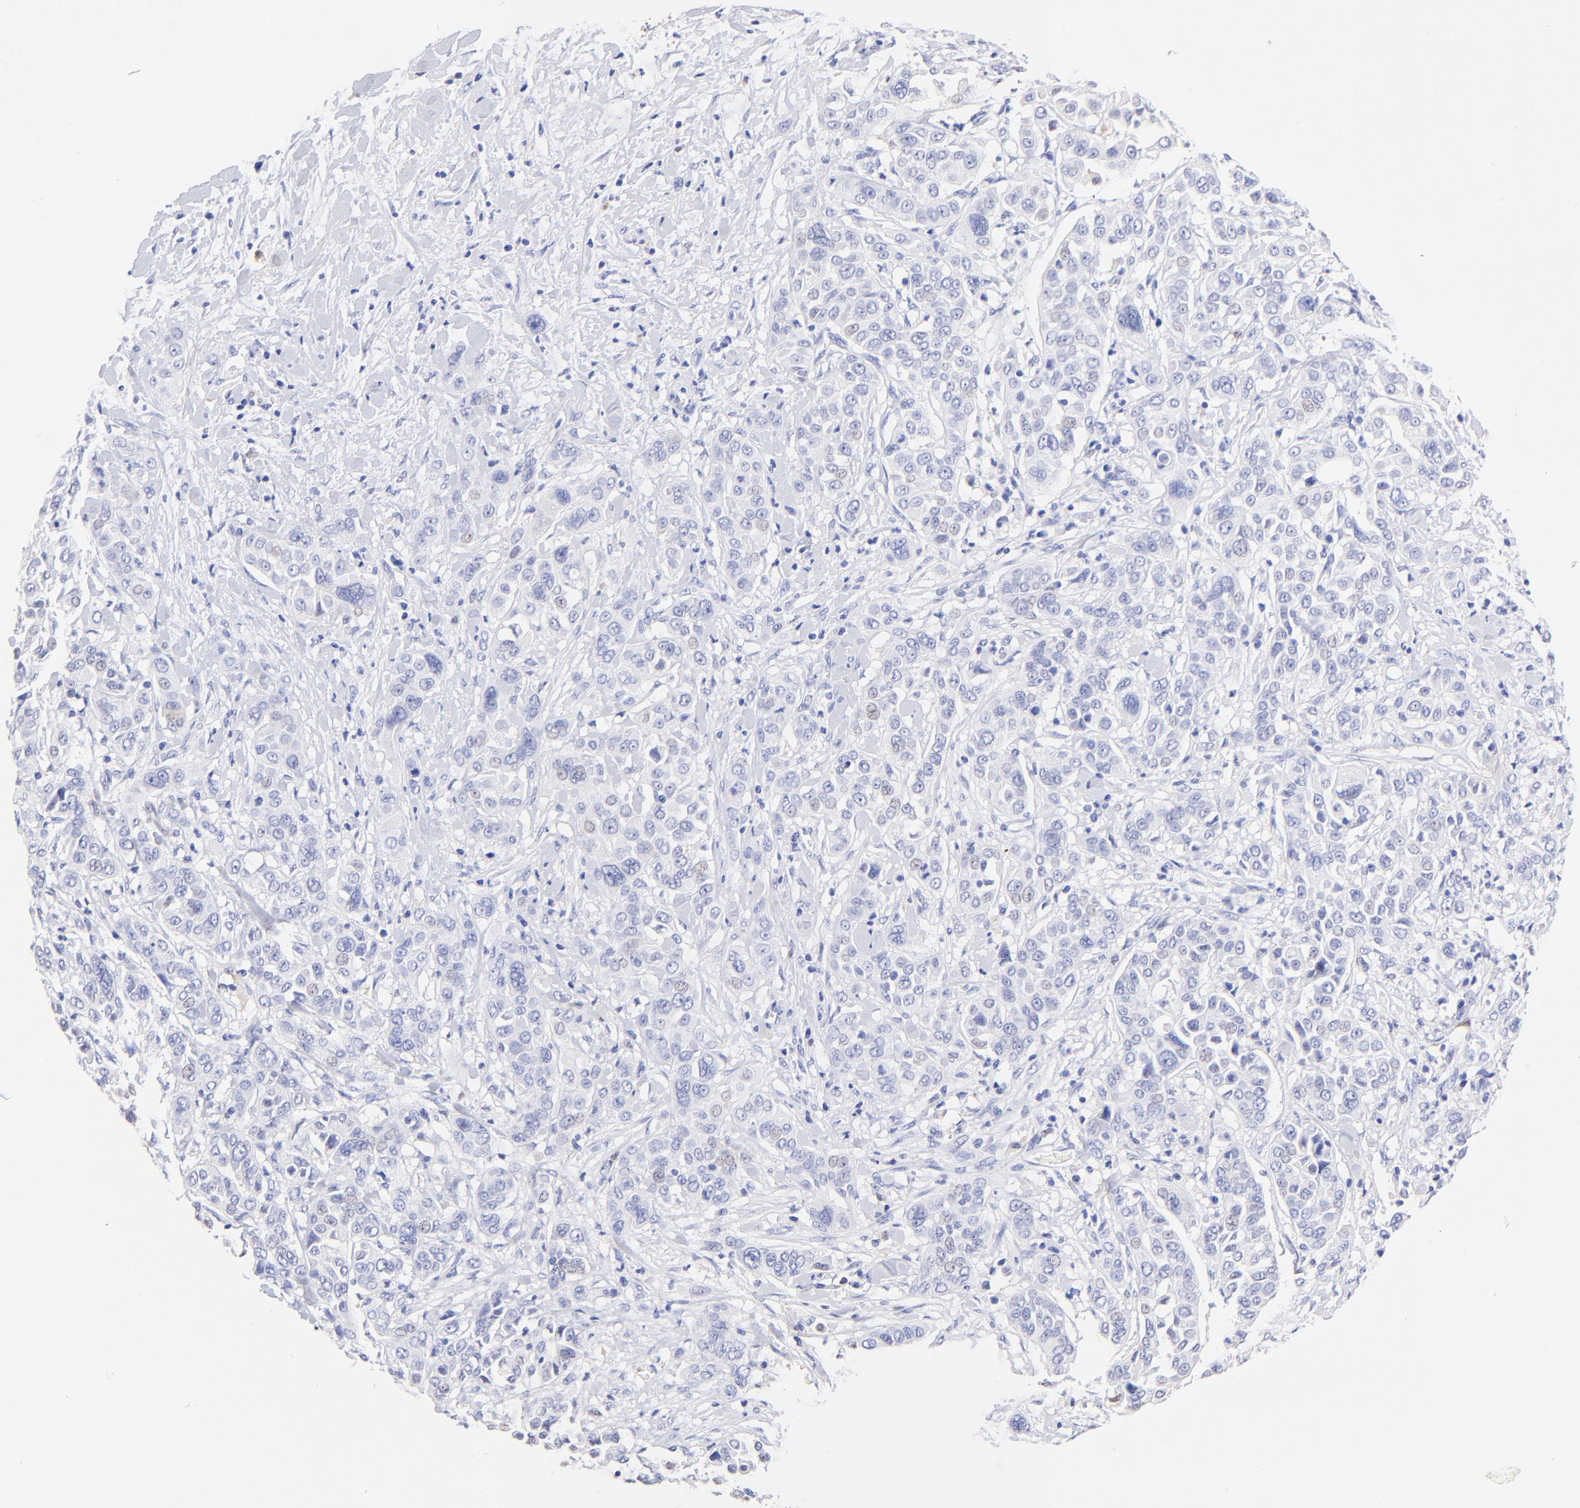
{"staining": {"intensity": "negative", "quantity": "none", "location": "none"}, "tissue": "pancreatic cancer", "cell_type": "Tumor cells", "image_type": "cancer", "snomed": [{"axis": "morphology", "description": "Adenocarcinoma, NOS"}, {"axis": "topography", "description": "Pancreas"}], "caption": "Pancreatic adenocarcinoma was stained to show a protein in brown. There is no significant positivity in tumor cells. The staining is performed using DAB (3,3'-diaminobenzidine) brown chromogen with nuclei counter-stained in using hematoxylin.", "gene": "ALDH1A1", "patient": {"sex": "female", "age": 52}}